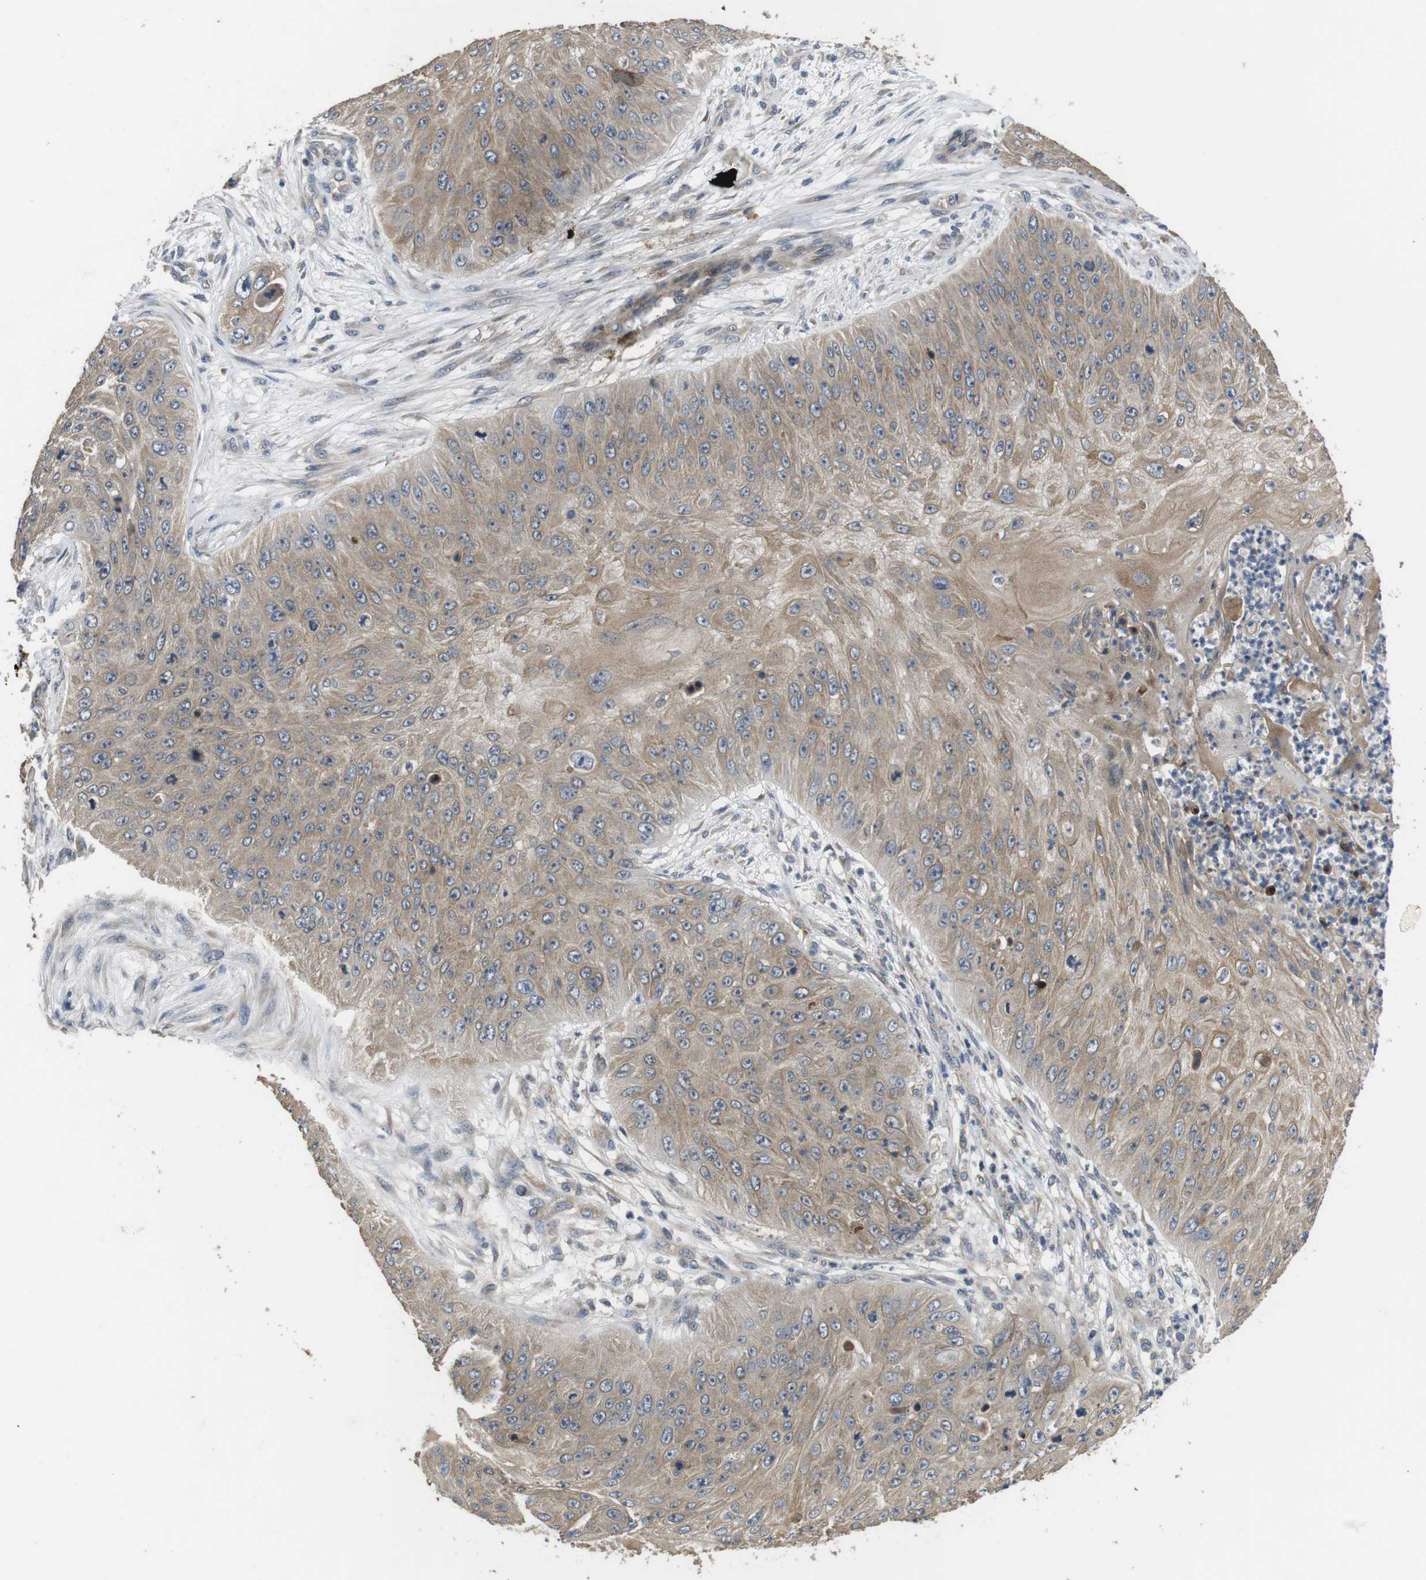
{"staining": {"intensity": "weak", "quantity": ">75%", "location": "cytoplasmic/membranous"}, "tissue": "skin cancer", "cell_type": "Tumor cells", "image_type": "cancer", "snomed": [{"axis": "morphology", "description": "Squamous cell carcinoma, NOS"}, {"axis": "topography", "description": "Skin"}], "caption": "Protein analysis of skin squamous cell carcinoma tissue displays weak cytoplasmic/membranous positivity in about >75% of tumor cells.", "gene": "ADGRL3", "patient": {"sex": "female", "age": 80}}